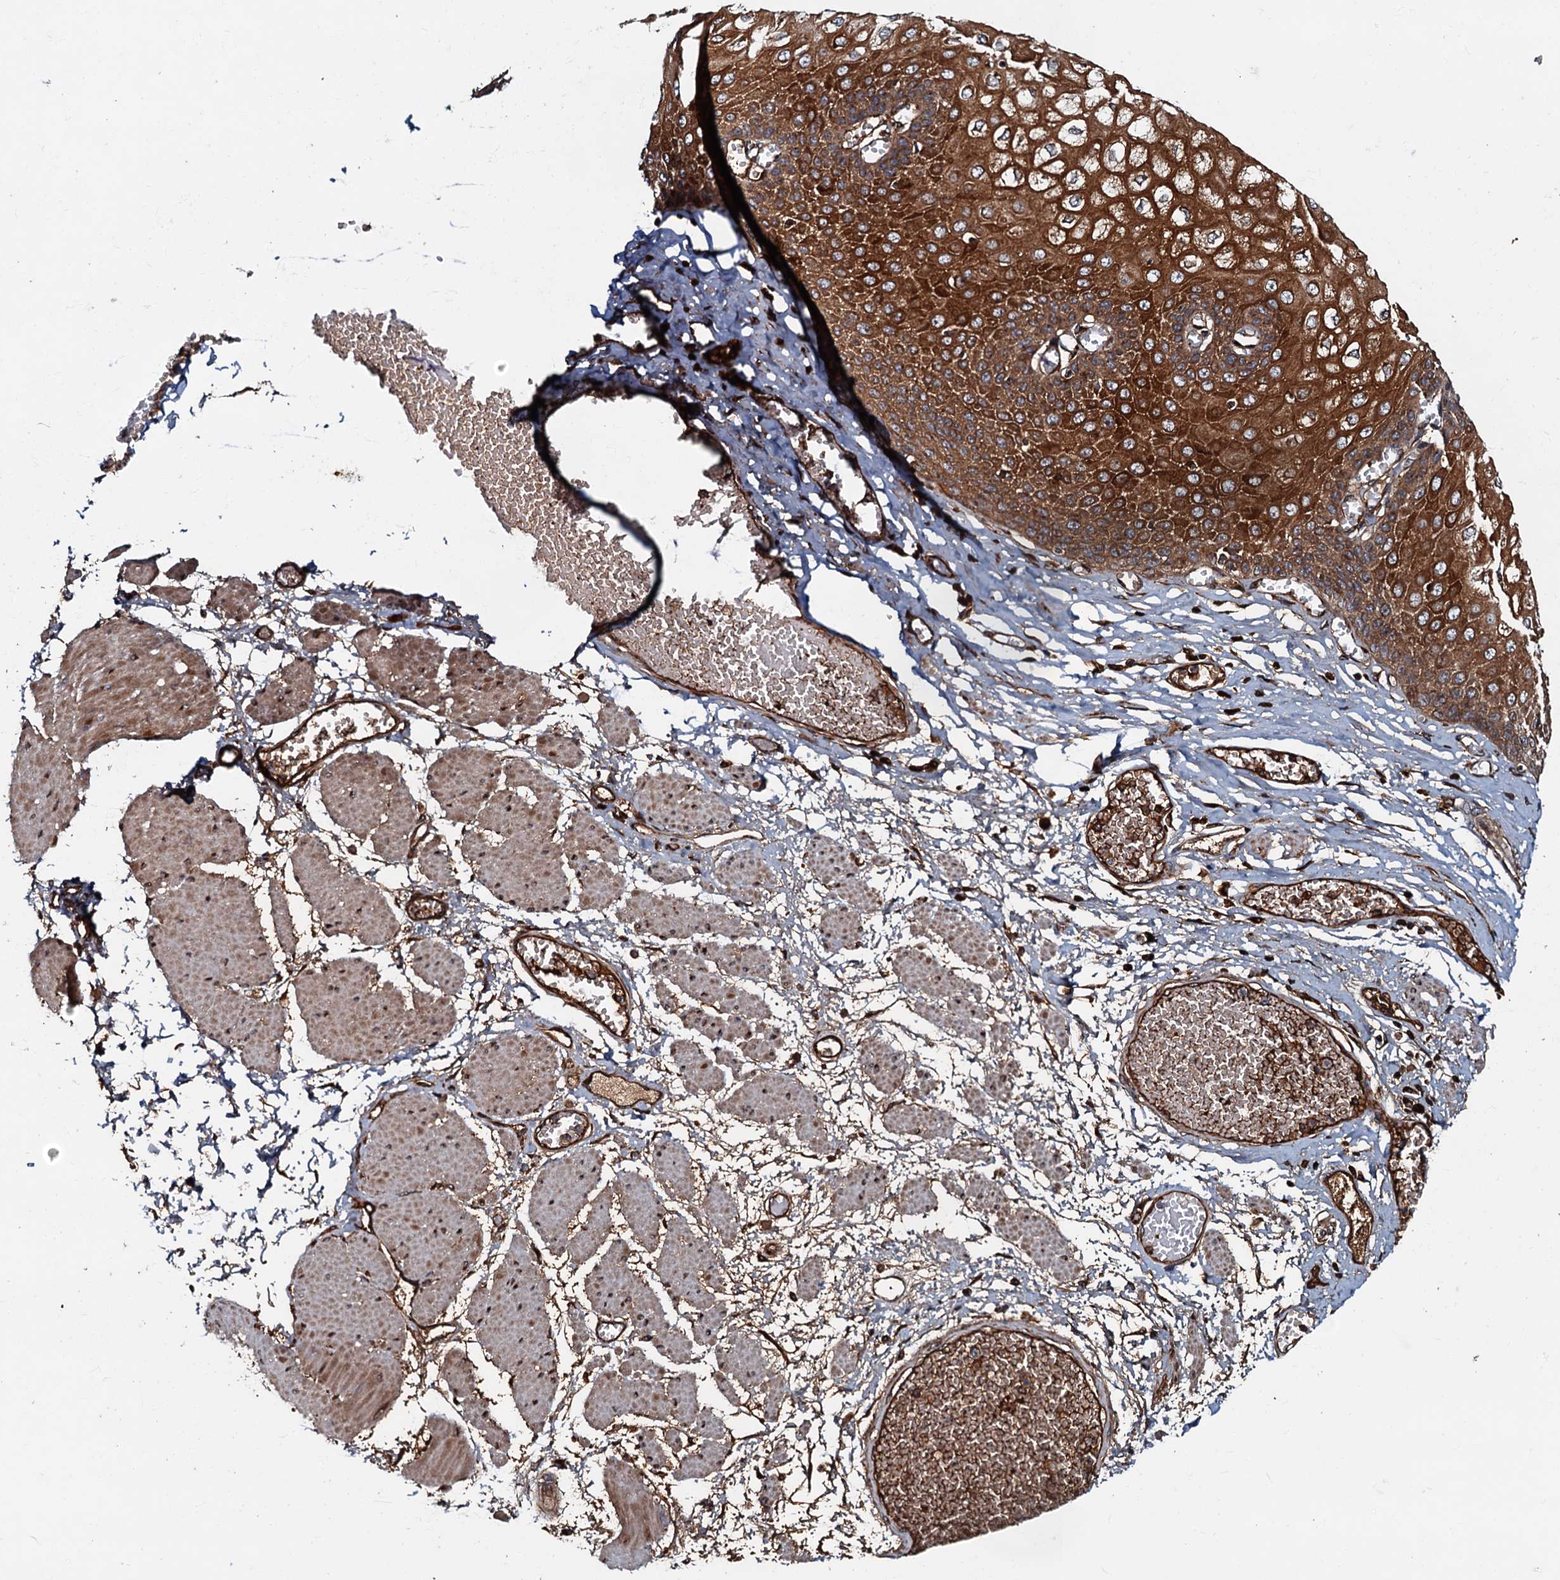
{"staining": {"intensity": "strong", "quantity": ">75%", "location": "cytoplasmic/membranous"}, "tissue": "esophagus", "cell_type": "Squamous epithelial cells", "image_type": "normal", "snomed": [{"axis": "morphology", "description": "Normal tissue, NOS"}, {"axis": "topography", "description": "Esophagus"}], "caption": "Immunohistochemical staining of normal human esophagus reveals >75% levels of strong cytoplasmic/membranous protein positivity in about >75% of squamous epithelial cells.", "gene": "BLOC1S6", "patient": {"sex": "male", "age": 60}}